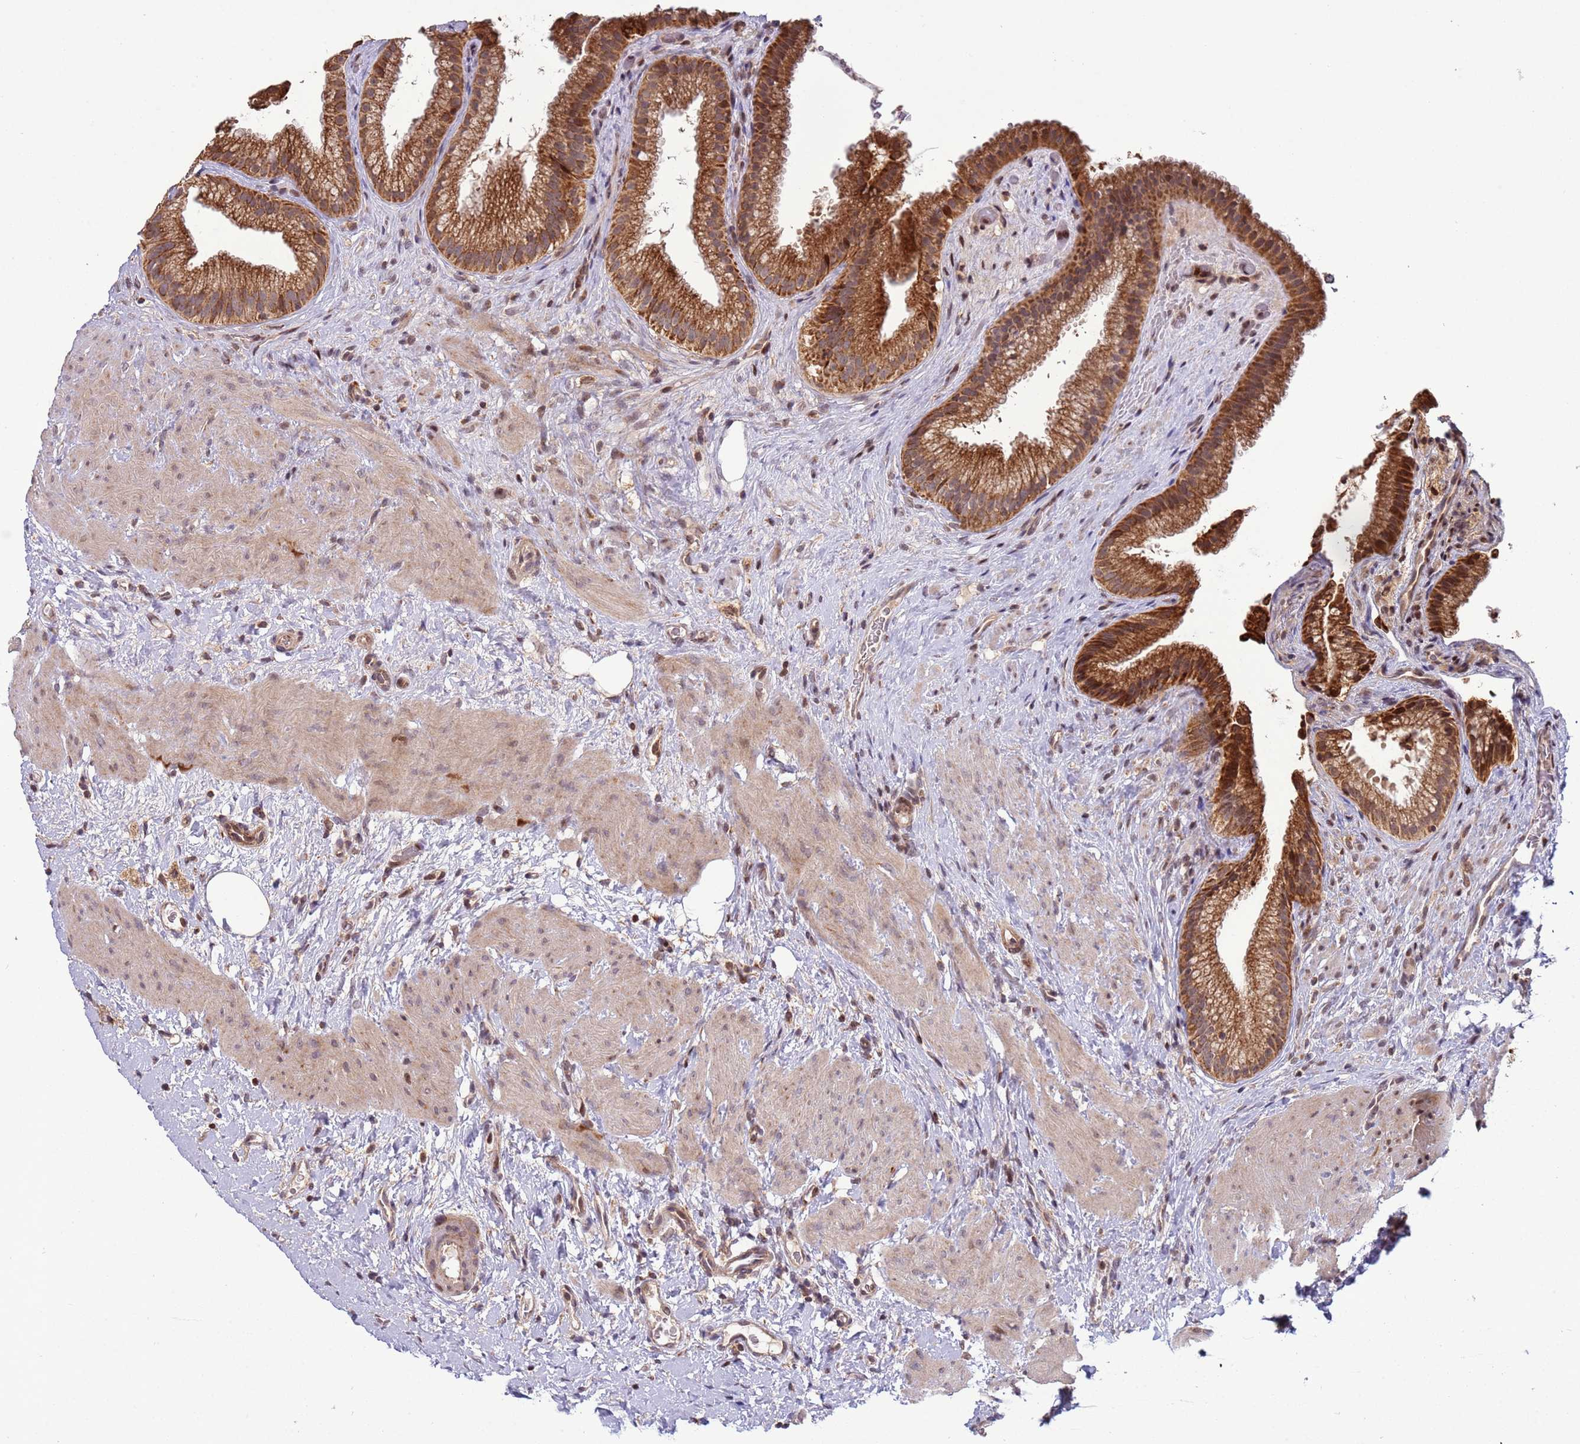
{"staining": {"intensity": "strong", "quantity": ">75%", "location": "cytoplasmic/membranous"}, "tissue": "gallbladder", "cell_type": "Glandular cells", "image_type": "normal", "snomed": [{"axis": "morphology", "description": "Normal tissue, NOS"}, {"axis": "topography", "description": "Gallbladder"}], "caption": "Gallbladder stained with a protein marker displays strong staining in glandular cells.", "gene": "RCOR2", "patient": {"sex": "female", "age": 64}}